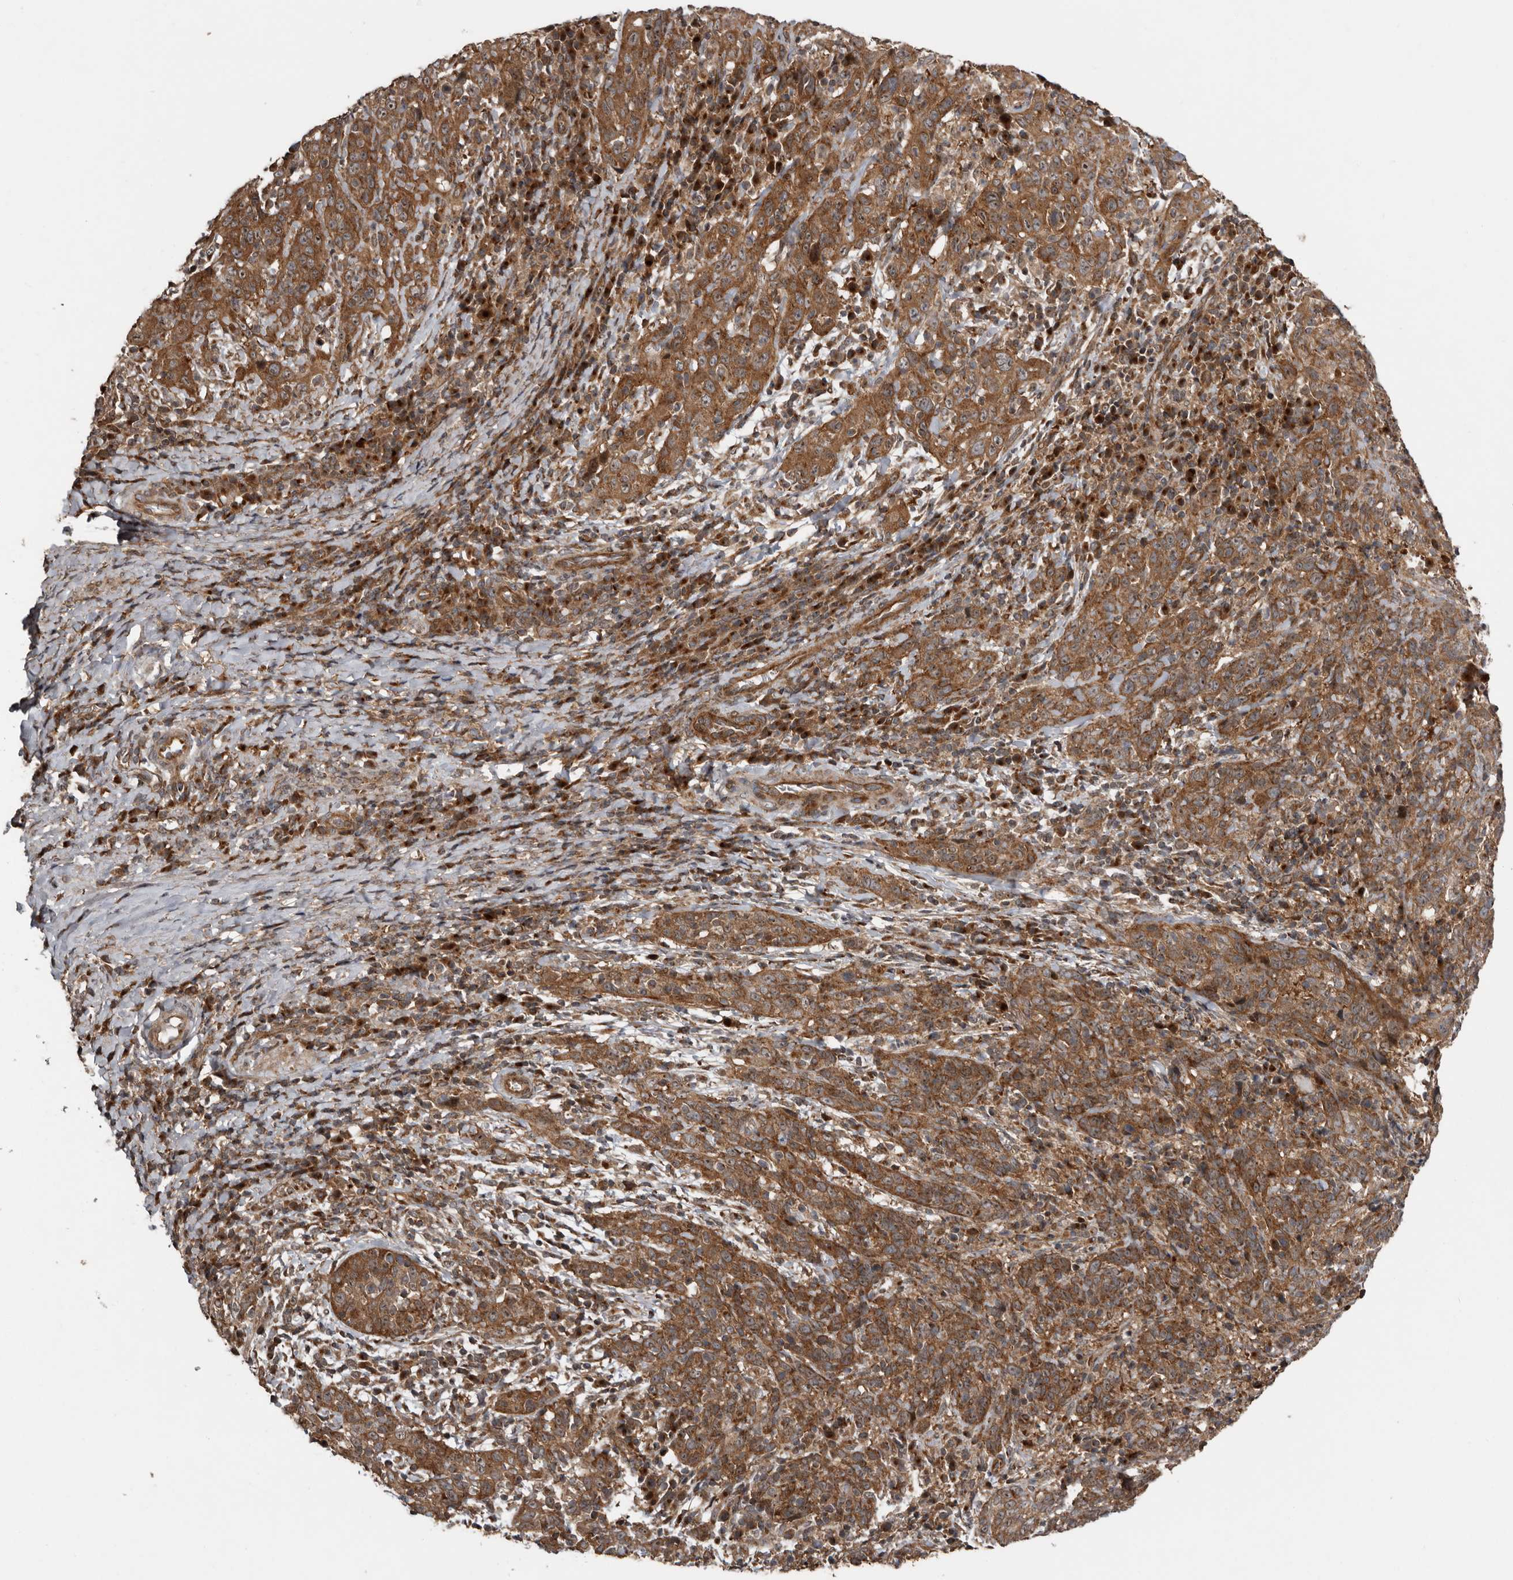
{"staining": {"intensity": "moderate", "quantity": ">75%", "location": "cytoplasmic/membranous,nuclear"}, "tissue": "cervical cancer", "cell_type": "Tumor cells", "image_type": "cancer", "snomed": [{"axis": "morphology", "description": "Squamous cell carcinoma, NOS"}, {"axis": "topography", "description": "Cervix"}], "caption": "Human cervical cancer (squamous cell carcinoma) stained with a brown dye exhibits moderate cytoplasmic/membranous and nuclear positive positivity in about >75% of tumor cells.", "gene": "CCDC190", "patient": {"sex": "female", "age": 46}}